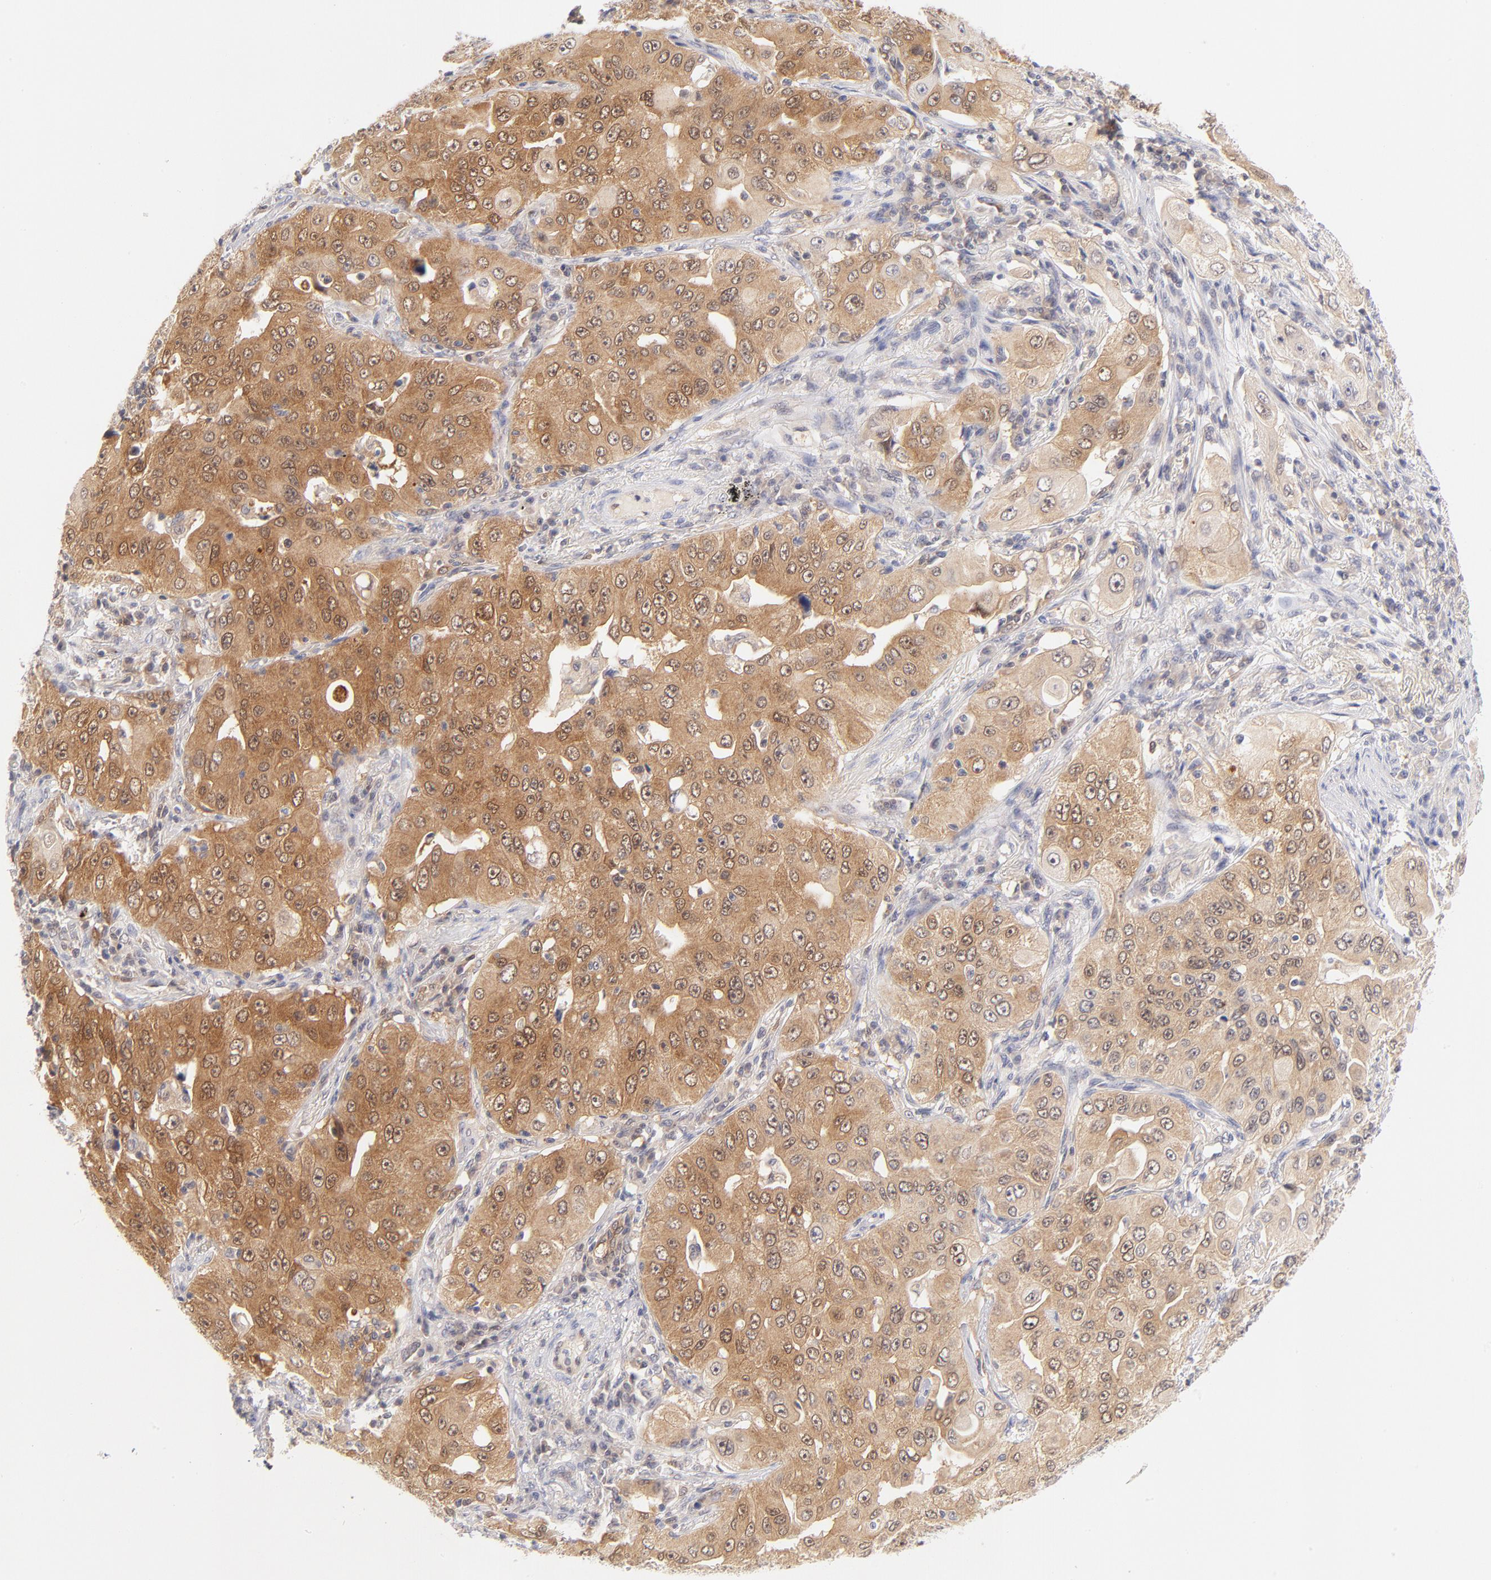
{"staining": {"intensity": "moderate", "quantity": ">75%", "location": "cytoplasmic/membranous"}, "tissue": "lung cancer", "cell_type": "Tumor cells", "image_type": "cancer", "snomed": [{"axis": "morphology", "description": "Adenocarcinoma, NOS"}, {"axis": "topography", "description": "Lung"}], "caption": "Immunohistochemical staining of human lung cancer shows medium levels of moderate cytoplasmic/membranous positivity in about >75% of tumor cells.", "gene": "CASP6", "patient": {"sex": "male", "age": 84}}